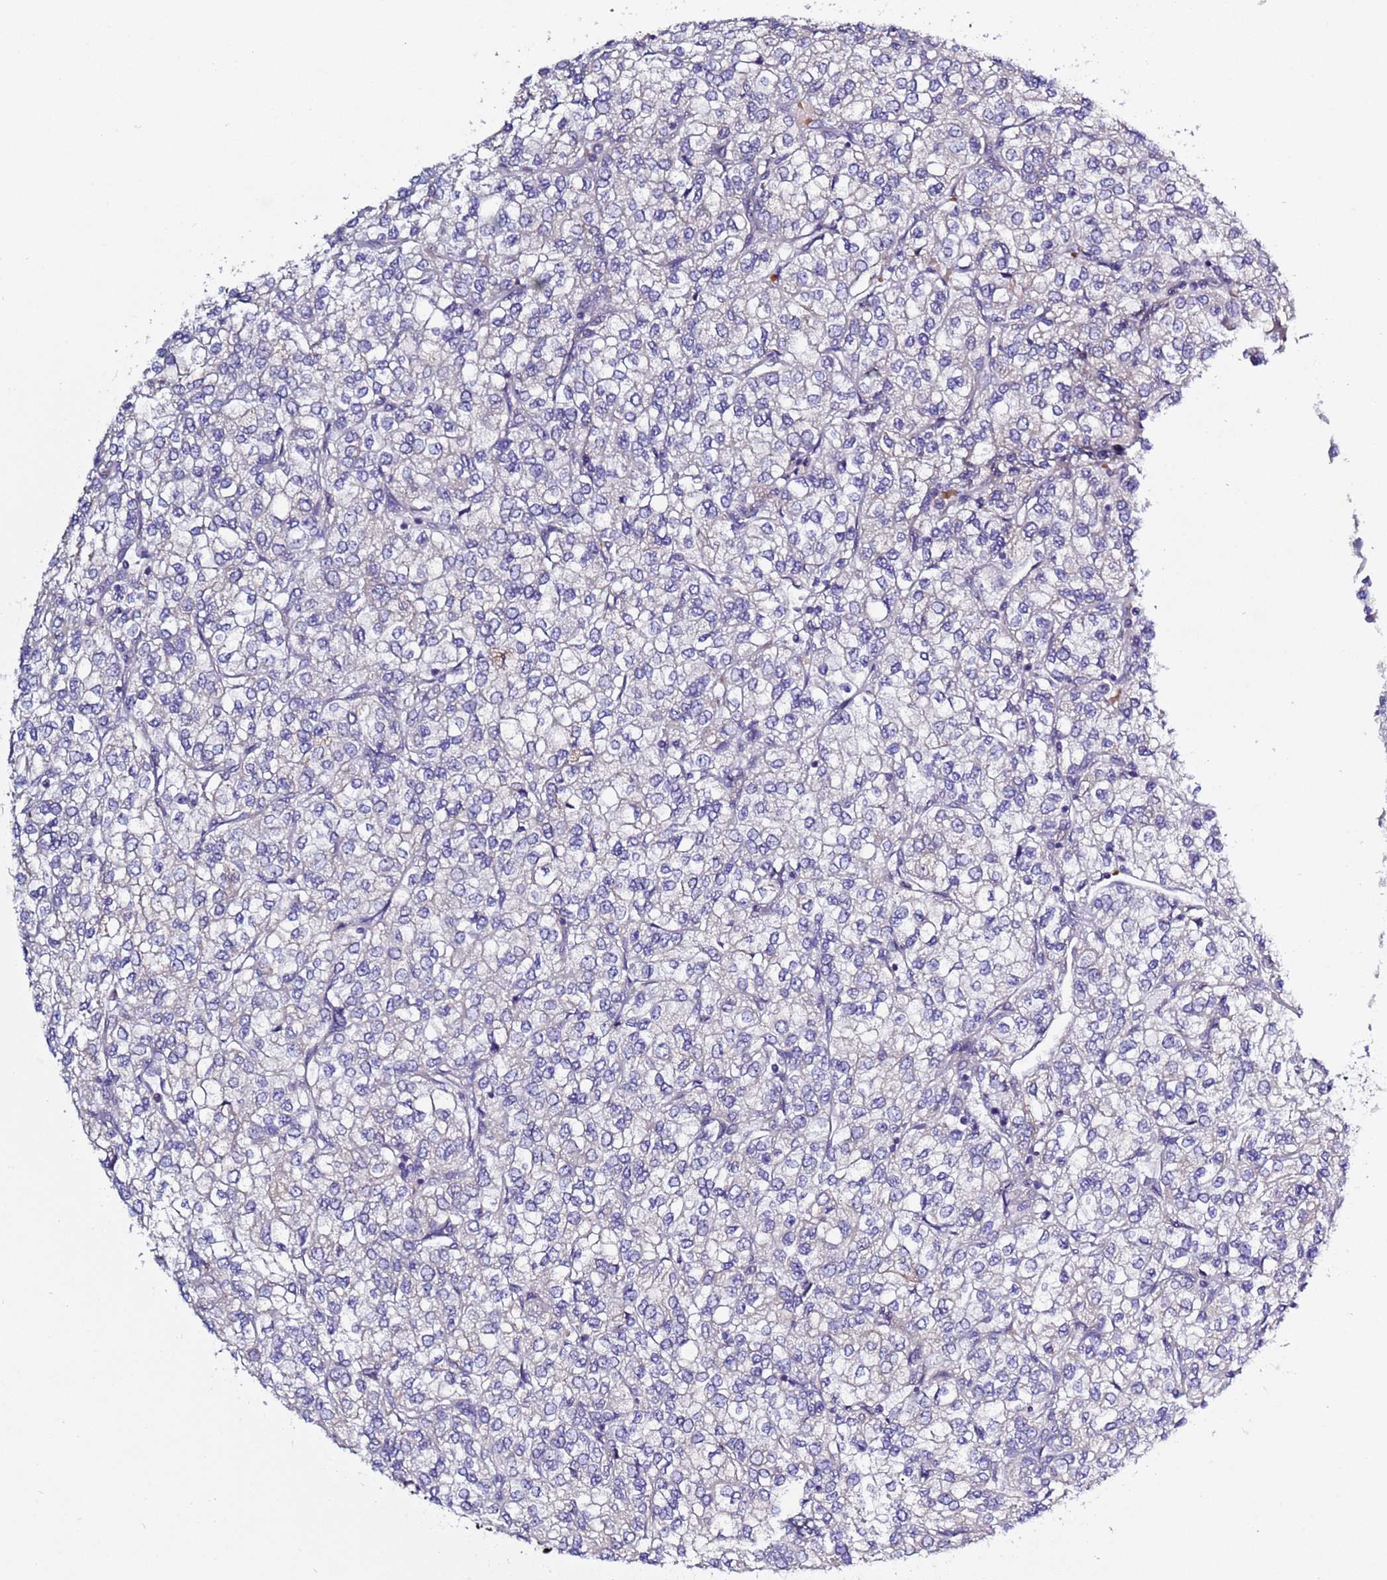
{"staining": {"intensity": "negative", "quantity": "none", "location": "none"}, "tissue": "renal cancer", "cell_type": "Tumor cells", "image_type": "cancer", "snomed": [{"axis": "morphology", "description": "Adenocarcinoma, NOS"}, {"axis": "topography", "description": "Kidney"}], "caption": "DAB immunohistochemical staining of human adenocarcinoma (renal) displays no significant staining in tumor cells.", "gene": "ABHD17B", "patient": {"sex": "male", "age": 80}}